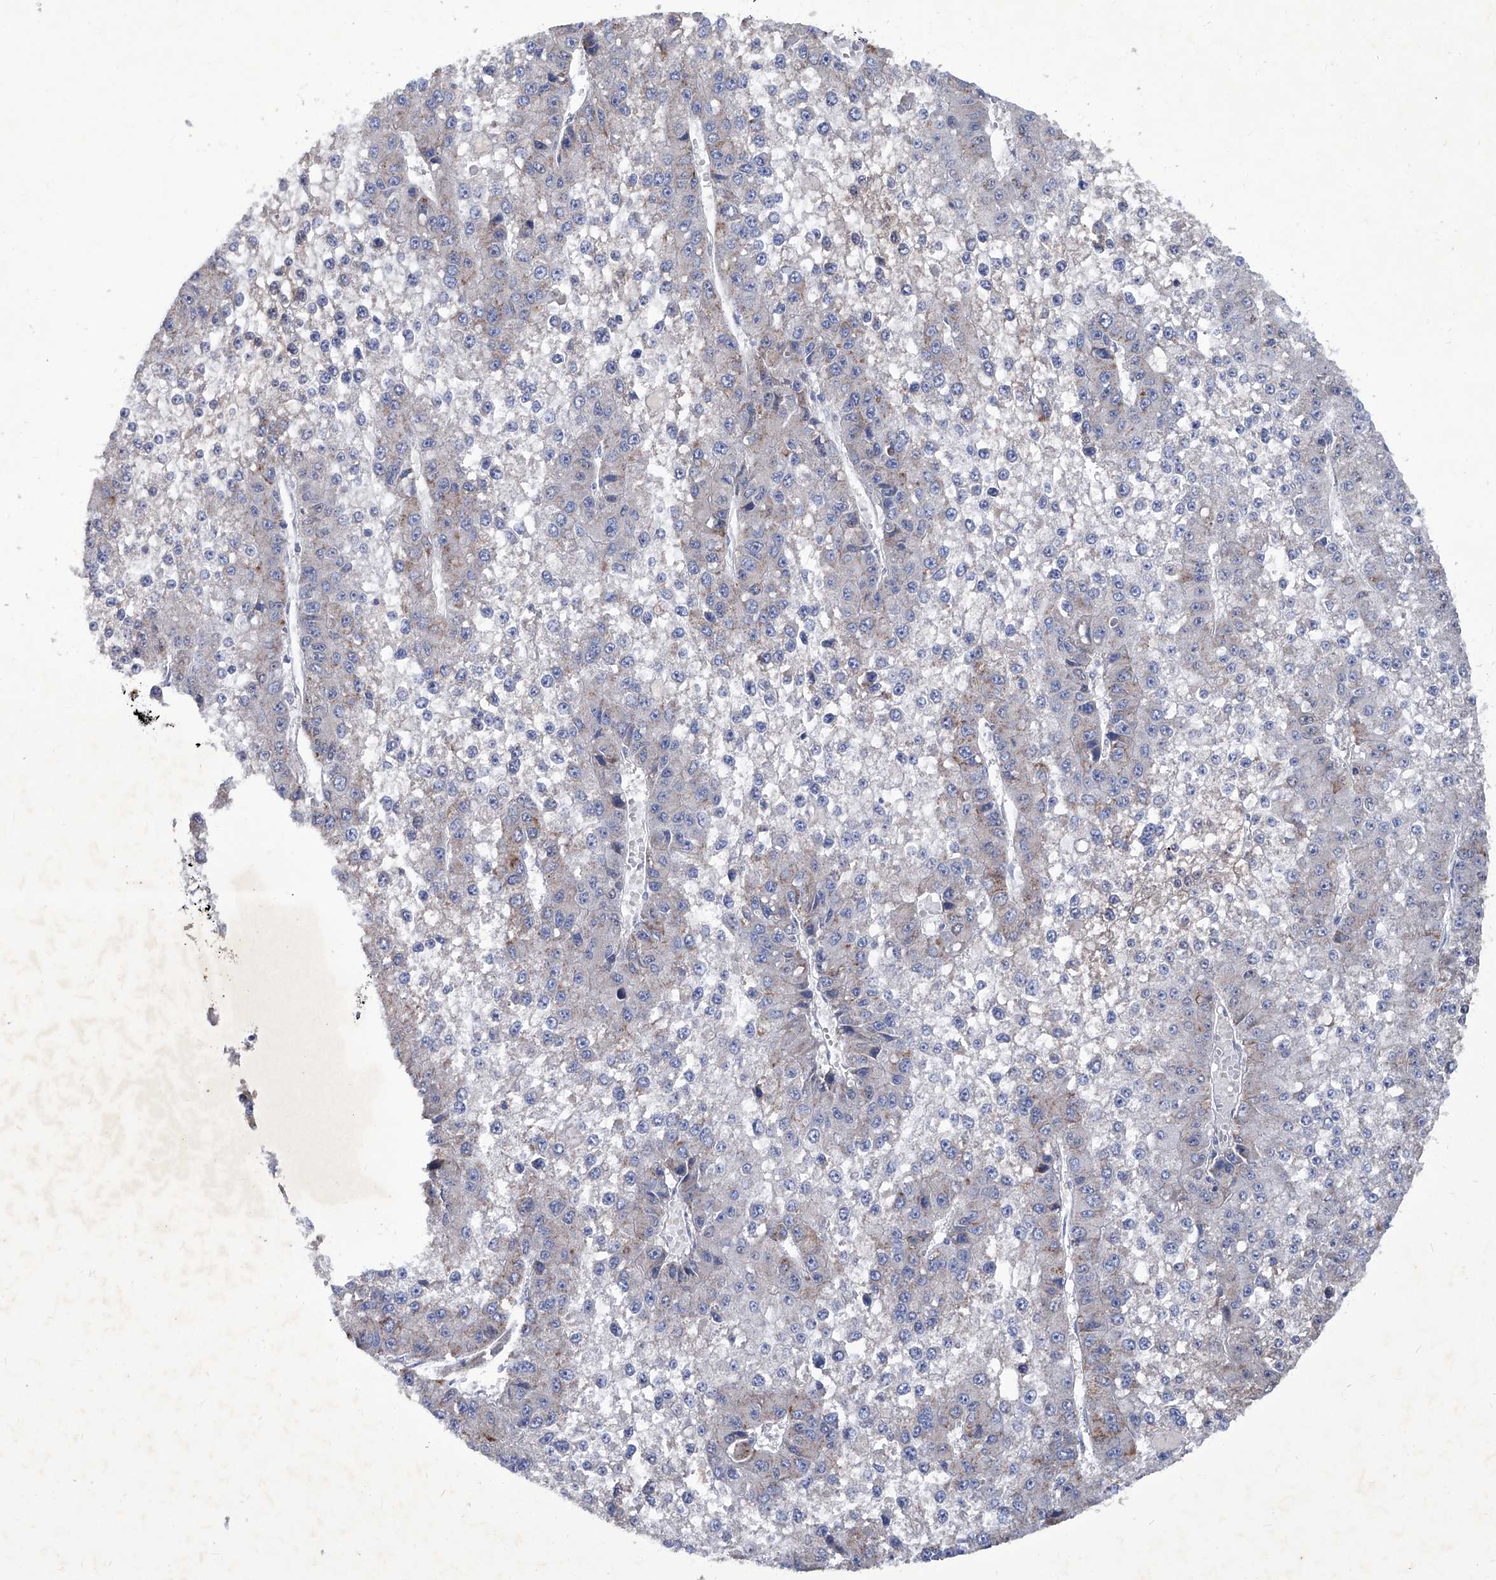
{"staining": {"intensity": "negative", "quantity": "none", "location": "none"}, "tissue": "liver cancer", "cell_type": "Tumor cells", "image_type": "cancer", "snomed": [{"axis": "morphology", "description": "Carcinoma, Hepatocellular, NOS"}, {"axis": "topography", "description": "Liver"}], "caption": "A high-resolution histopathology image shows immunohistochemistry (IHC) staining of hepatocellular carcinoma (liver), which demonstrates no significant staining in tumor cells.", "gene": "KLHL17", "patient": {"sex": "female", "age": 73}}